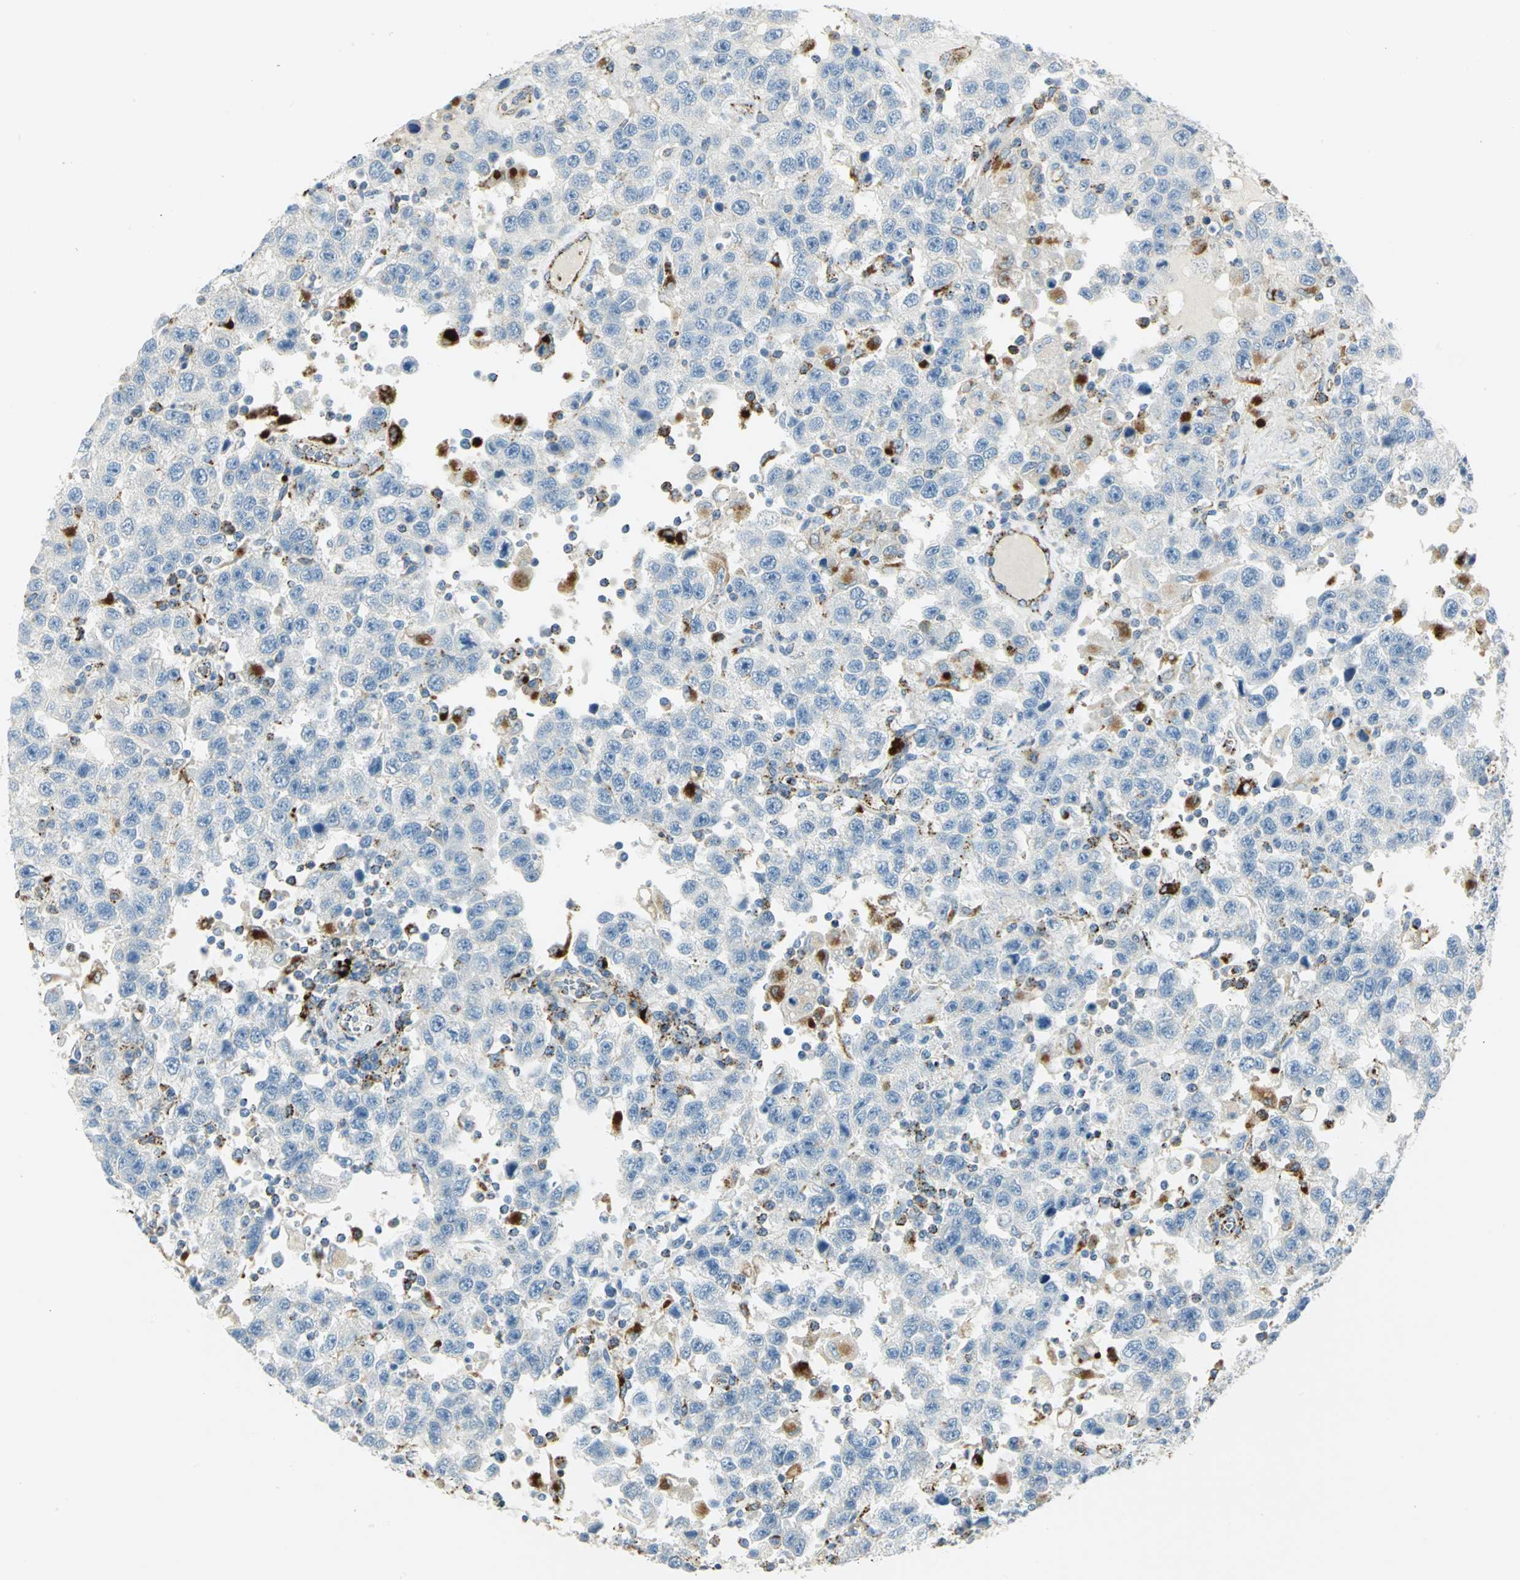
{"staining": {"intensity": "negative", "quantity": "none", "location": "none"}, "tissue": "testis cancer", "cell_type": "Tumor cells", "image_type": "cancer", "snomed": [{"axis": "morphology", "description": "Seminoma, NOS"}, {"axis": "topography", "description": "Testis"}], "caption": "Tumor cells are negative for brown protein staining in seminoma (testis). The staining was performed using DAB to visualize the protein expression in brown, while the nuclei were stained in blue with hematoxylin (Magnification: 20x).", "gene": "ARSA", "patient": {"sex": "male", "age": 41}}